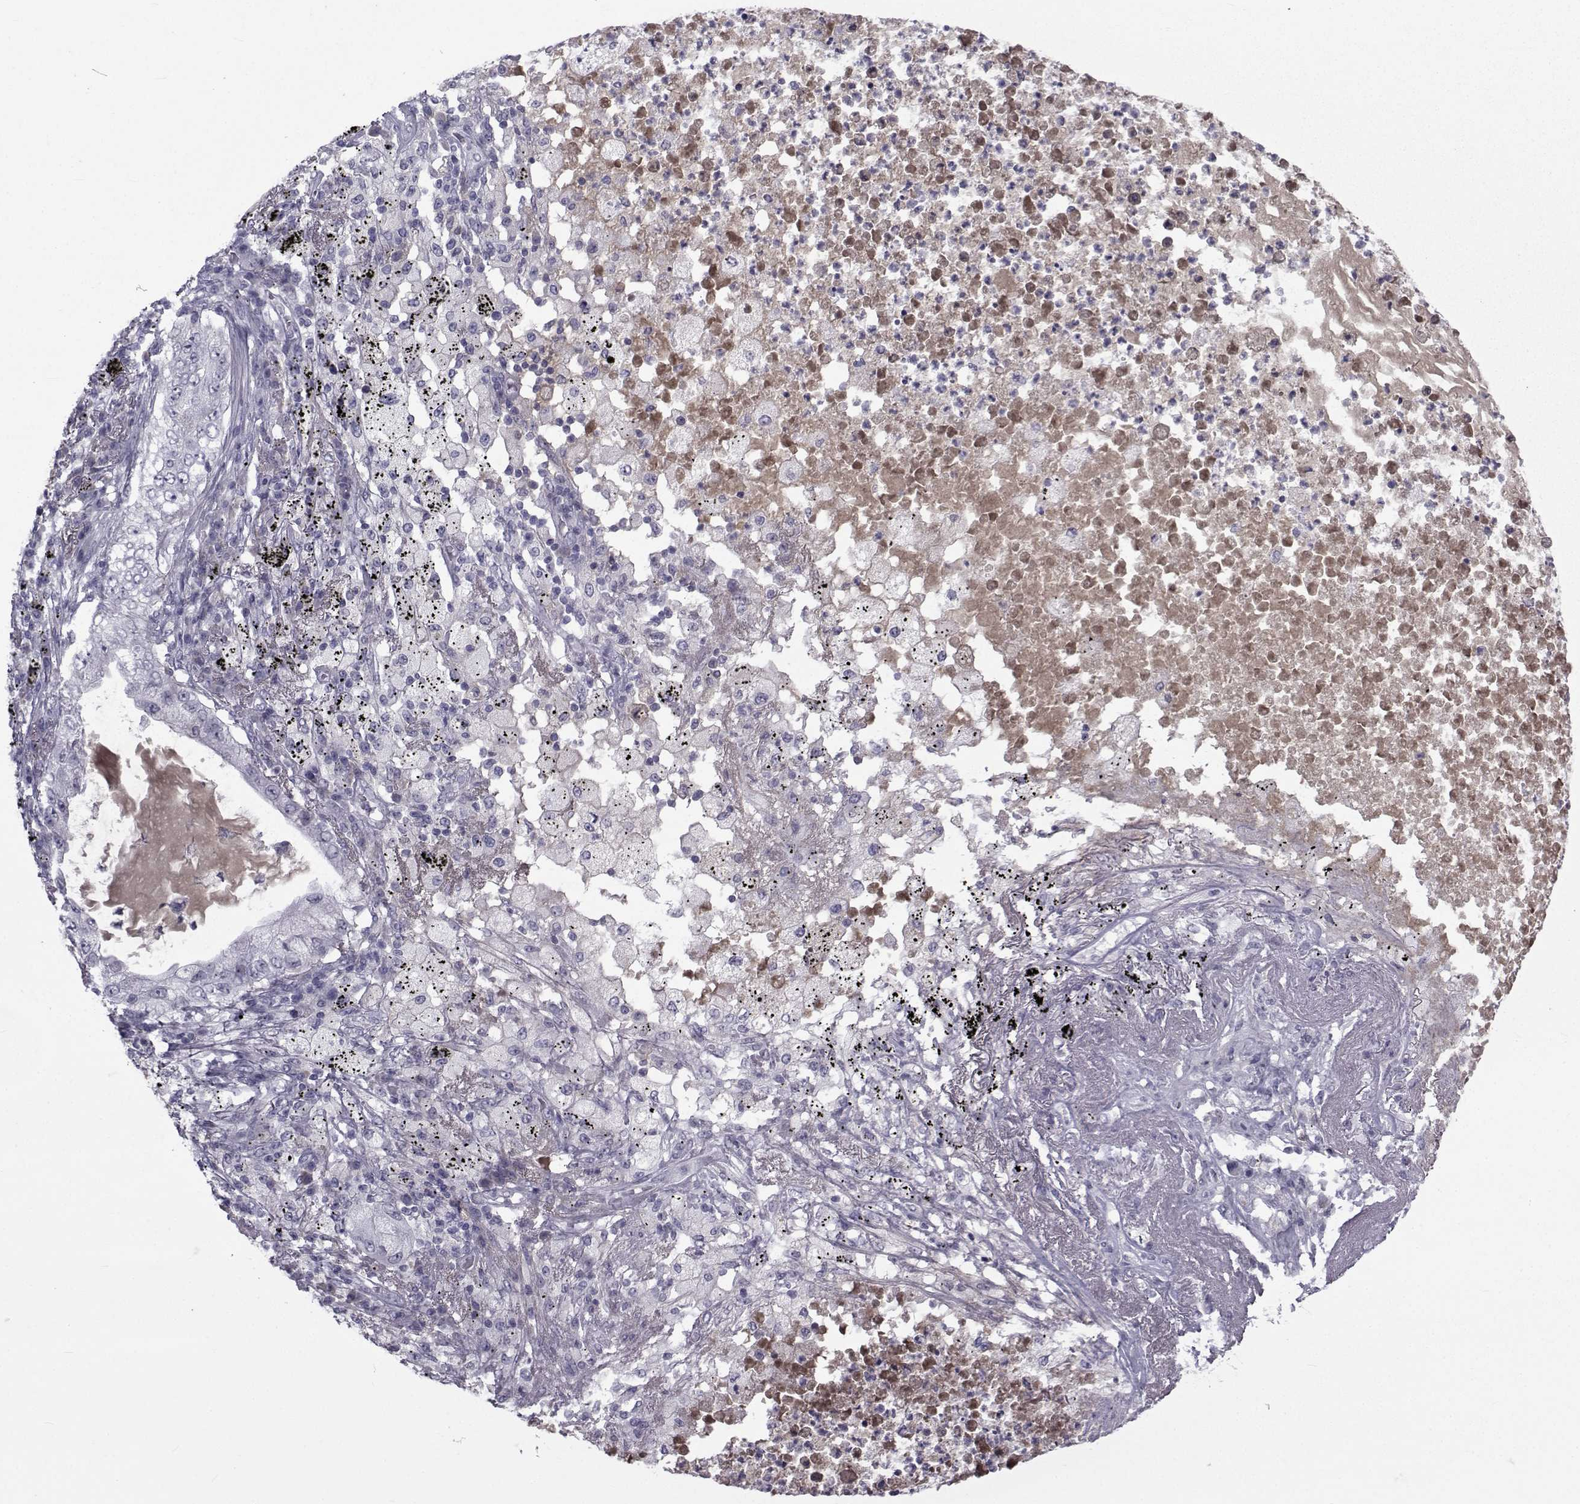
{"staining": {"intensity": "negative", "quantity": "none", "location": "none"}, "tissue": "lung cancer", "cell_type": "Tumor cells", "image_type": "cancer", "snomed": [{"axis": "morphology", "description": "Adenocarcinoma, NOS"}, {"axis": "topography", "description": "Lung"}], "caption": "Tumor cells show no significant protein positivity in adenocarcinoma (lung).", "gene": "PAX2", "patient": {"sex": "female", "age": 73}}